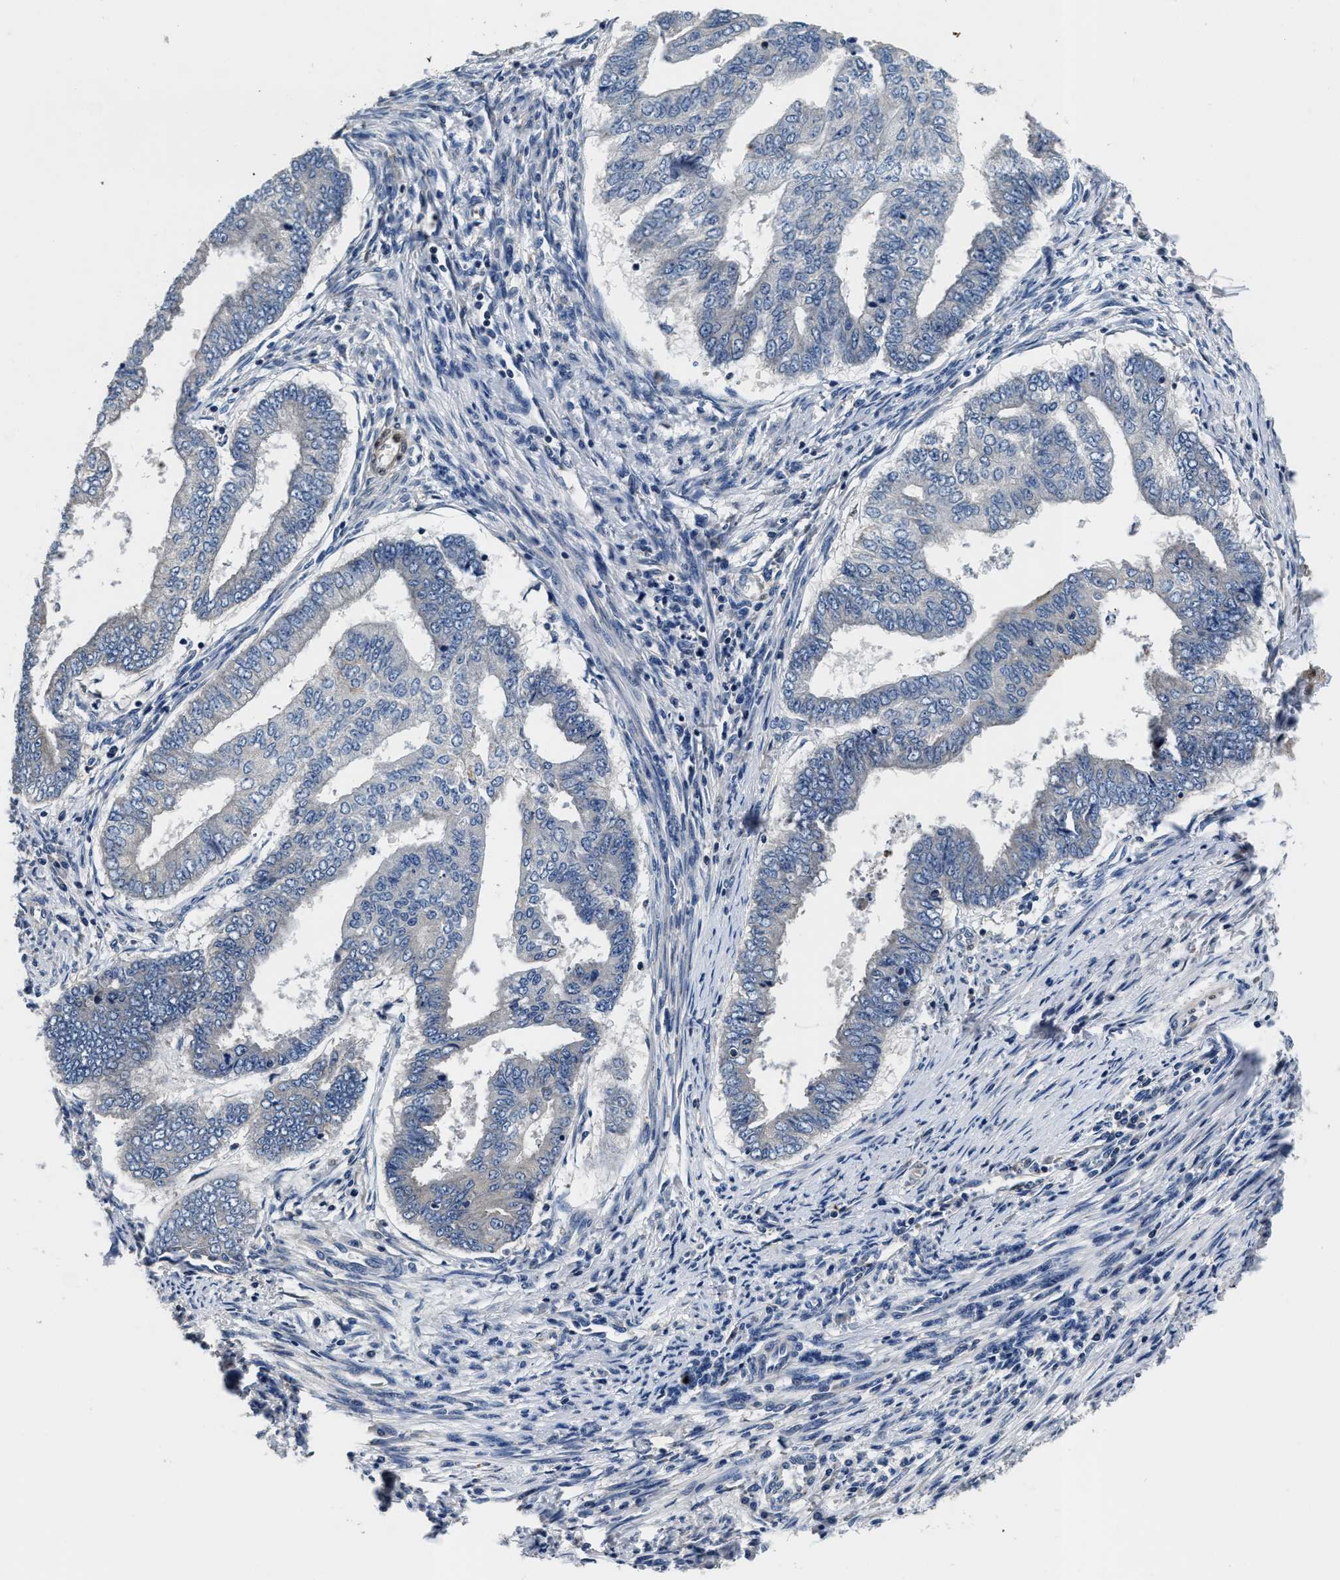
{"staining": {"intensity": "negative", "quantity": "none", "location": "none"}, "tissue": "endometrial cancer", "cell_type": "Tumor cells", "image_type": "cancer", "snomed": [{"axis": "morphology", "description": "Polyp, NOS"}, {"axis": "morphology", "description": "Adenocarcinoma, NOS"}, {"axis": "morphology", "description": "Adenoma, NOS"}, {"axis": "topography", "description": "Endometrium"}], "caption": "High magnification brightfield microscopy of endometrial cancer (adenocarcinoma) stained with DAB (brown) and counterstained with hematoxylin (blue): tumor cells show no significant positivity.", "gene": "ANKIB1", "patient": {"sex": "female", "age": 79}}